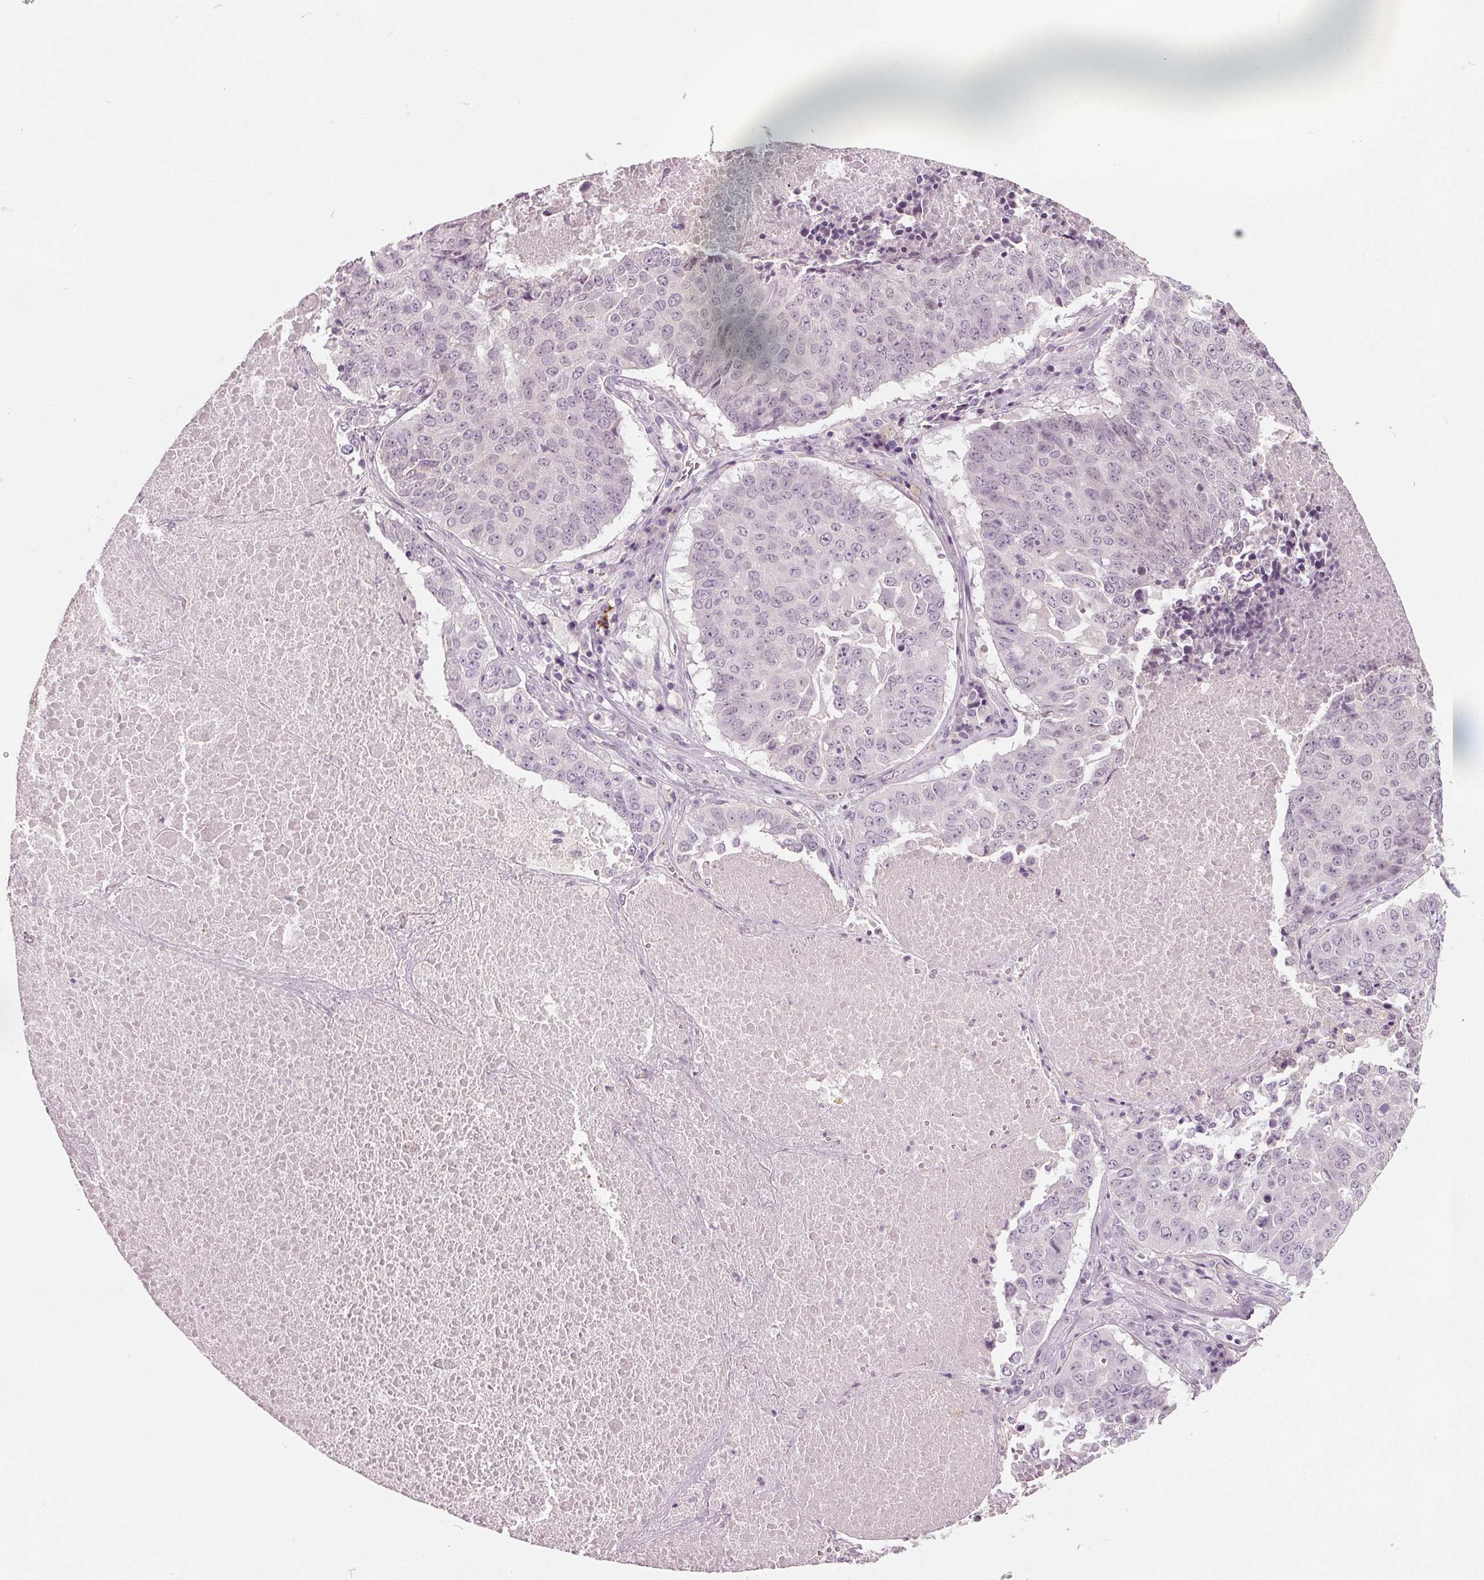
{"staining": {"intensity": "negative", "quantity": "none", "location": "none"}, "tissue": "lung cancer", "cell_type": "Tumor cells", "image_type": "cancer", "snomed": [{"axis": "morphology", "description": "Normal tissue, NOS"}, {"axis": "morphology", "description": "Squamous cell carcinoma, NOS"}, {"axis": "topography", "description": "Bronchus"}, {"axis": "topography", "description": "Lung"}], "caption": "Tumor cells show no significant staining in squamous cell carcinoma (lung).", "gene": "TKFC", "patient": {"sex": "male", "age": 64}}